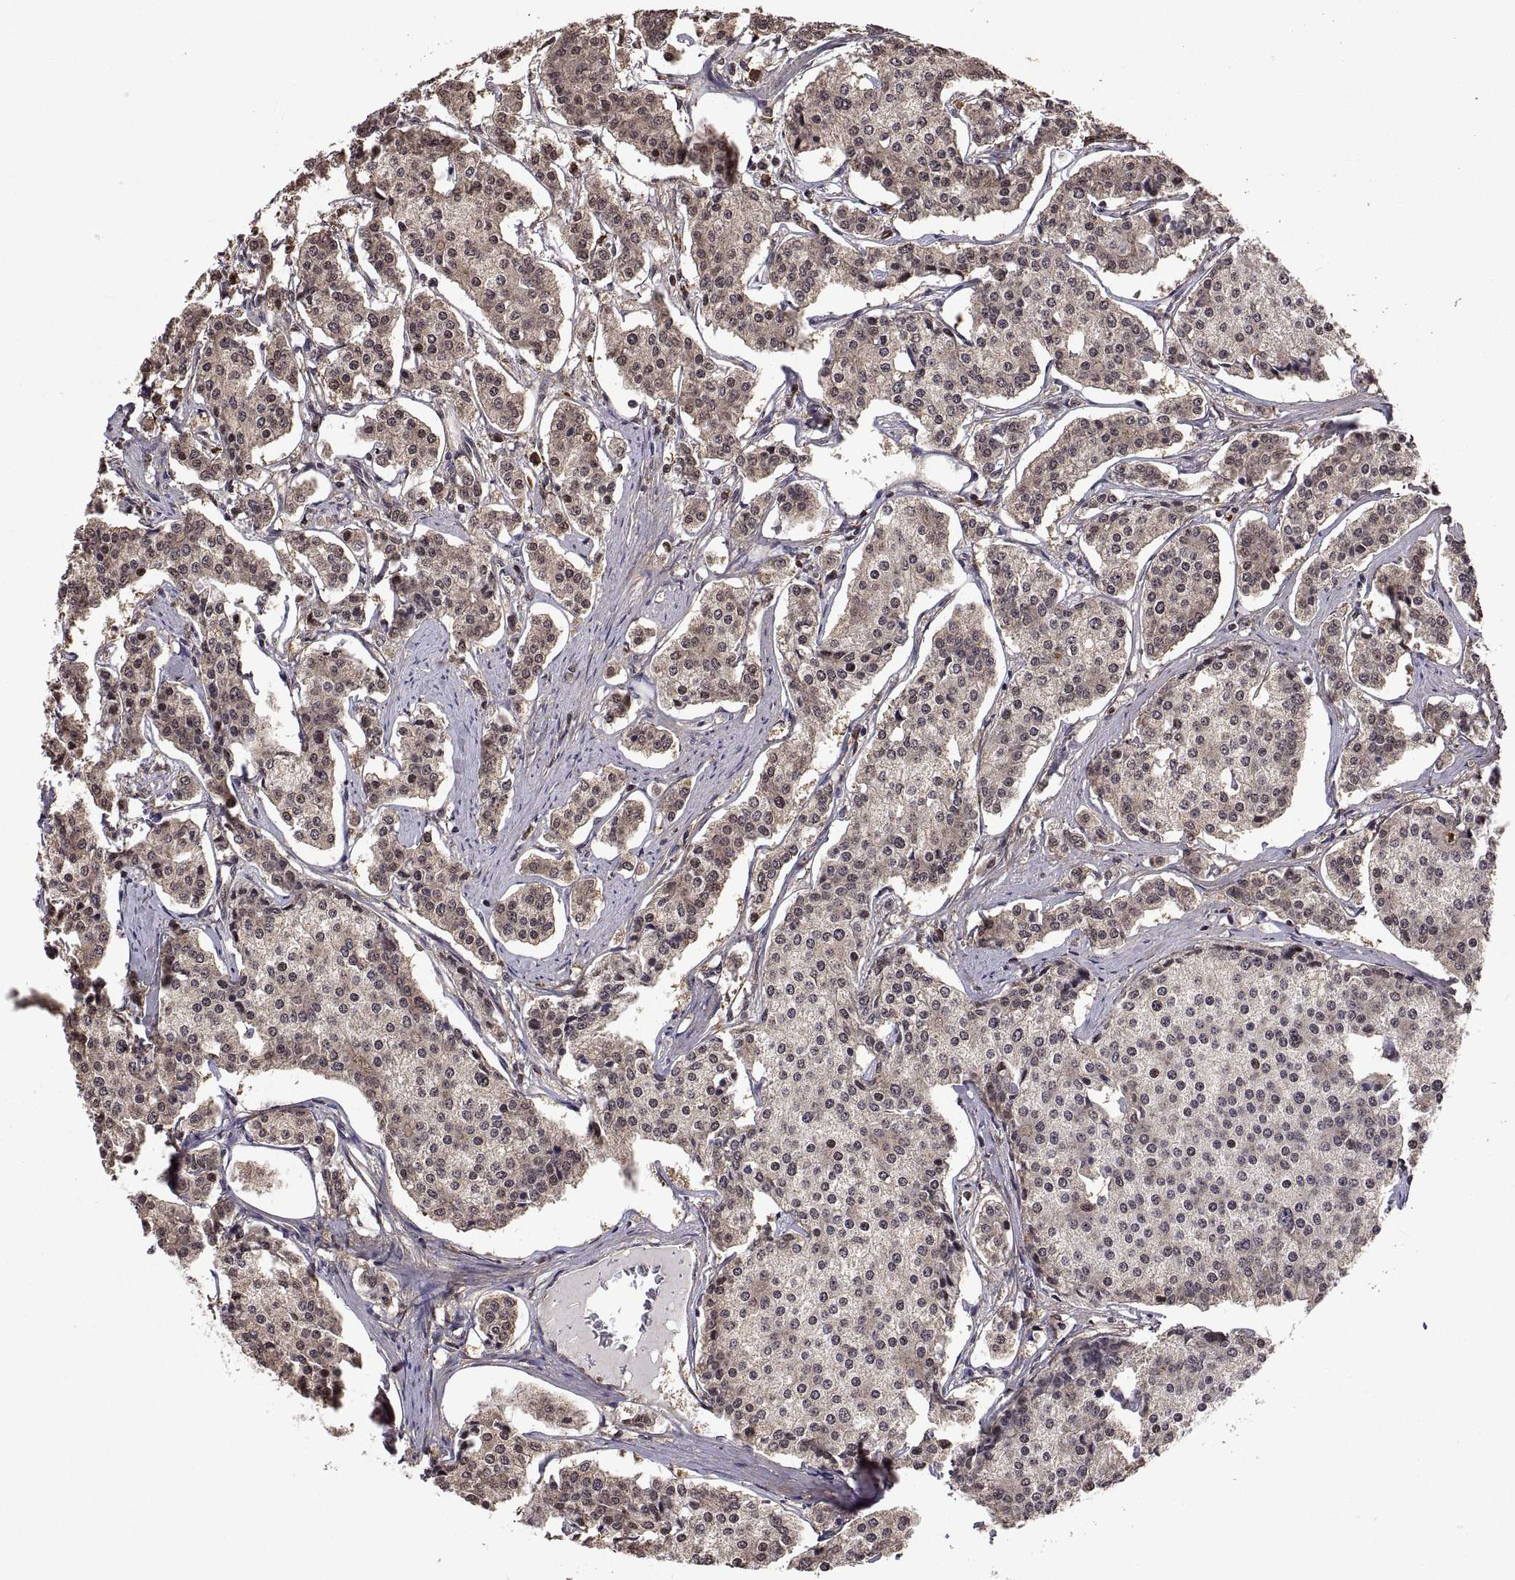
{"staining": {"intensity": "weak", "quantity": ">75%", "location": "cytoplasmic/membranous"}, "tissue": "carcinoid", "cell_type": "Tumor cells", "image_type": "cancer", "snomed": [{"axis": "morphology", "description": "Carcinoid, malignant, NOS"}, {"axis": "topography", "description": "Small intestine"}], "caption": "A histopathology image showing weak cytoplasmic/membranous expression in about >75% of tumor cells in carcinoid (malignant), as visualized by brown immunohistochemical staining.", "gene": "ZNRF2", "patient": {"sex": "female", "age": 65}}